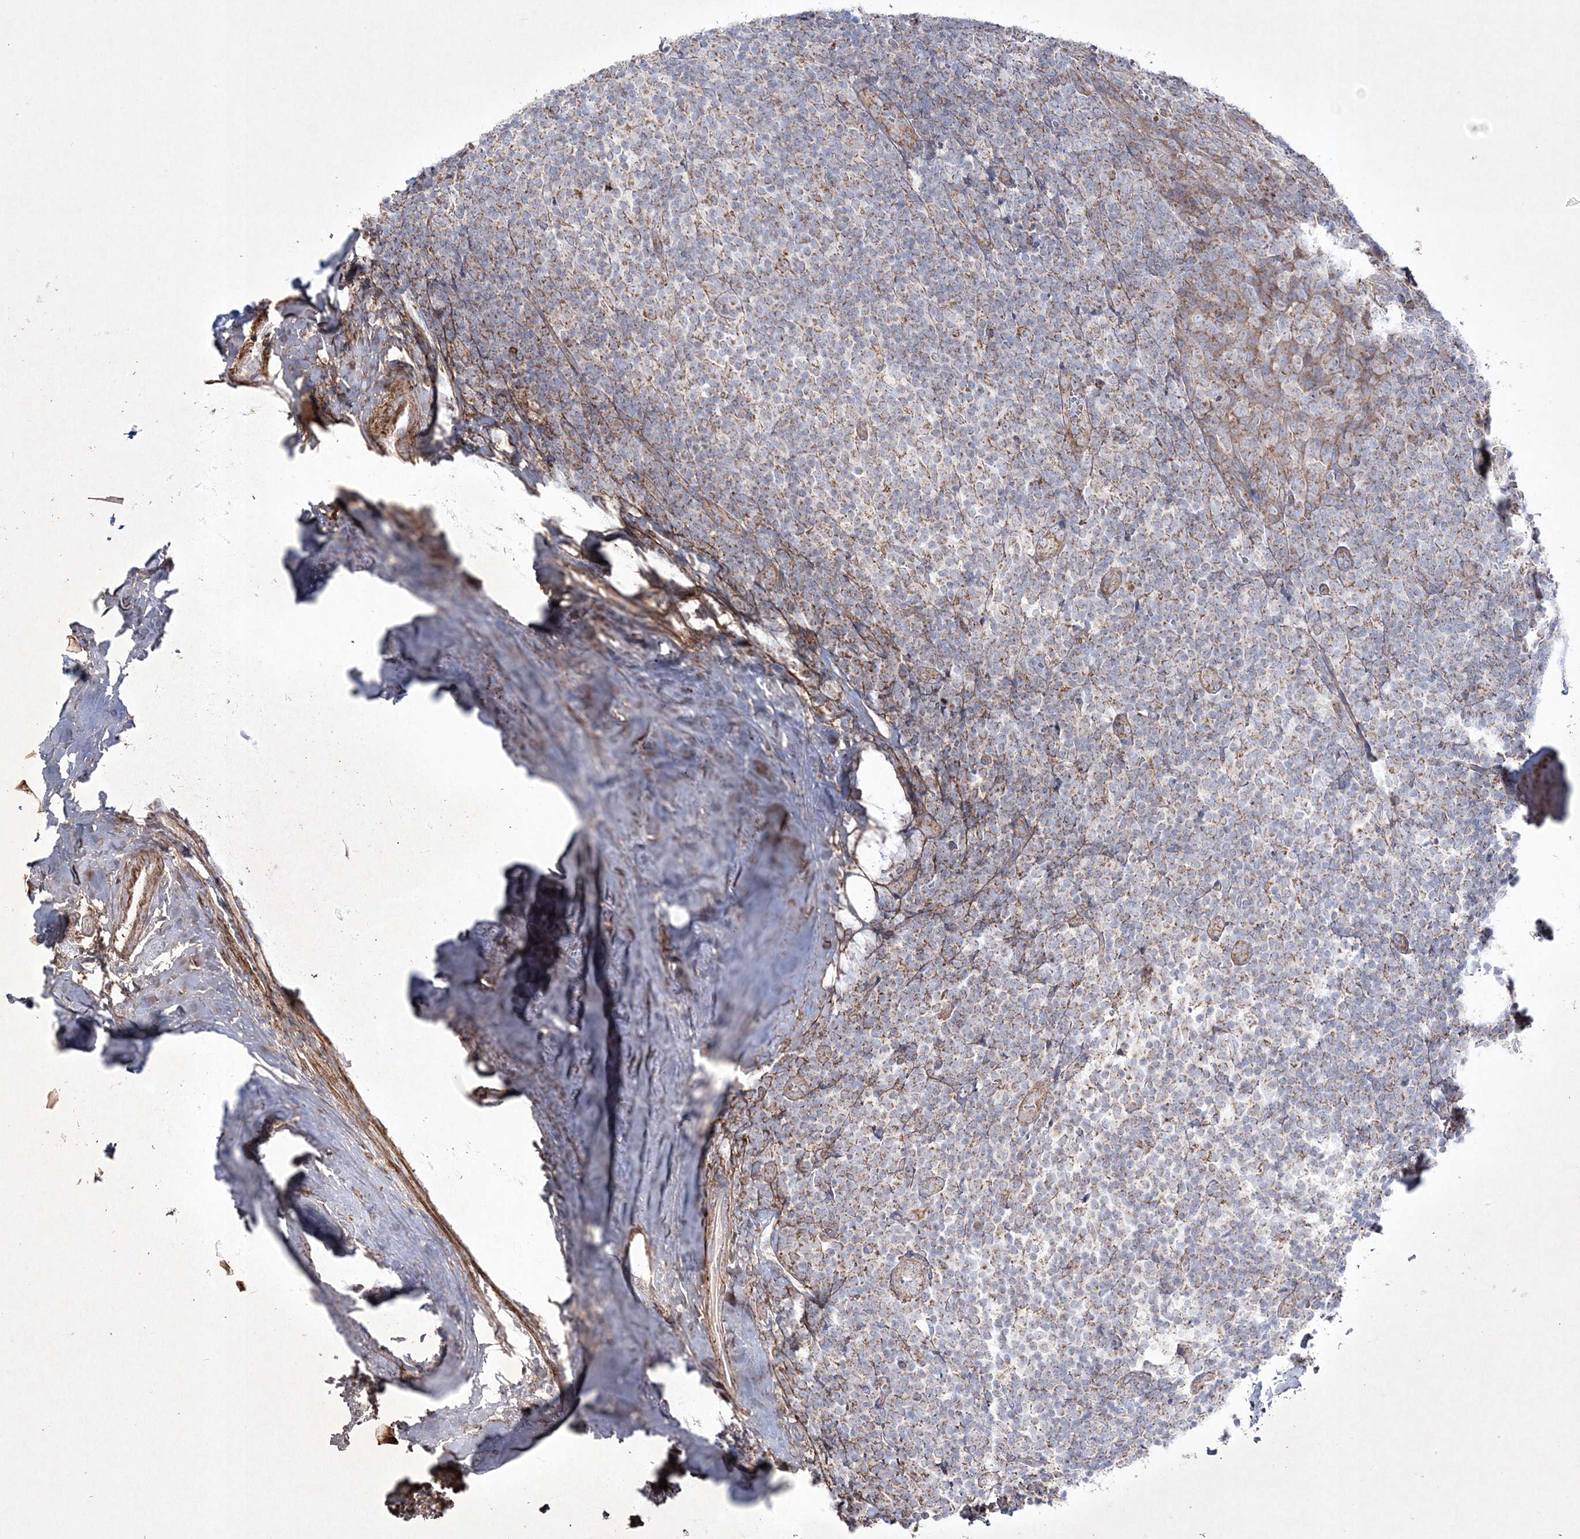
{"staining": {"intensity": "moderate", "quantity": ">75%", "location": "cytoplasmic/membranous"}, "tissue": "tonsil", "cell_type": "Germinal center cells", "image_type": "normal", "snomed": [{"axis": "morphology", "description": "Normal tissue, NOS"}, {"axis": "topography", "description": "Tonsil"}], "caption": "Immunohistochemistry (DAB) staining of normal tonsil shows moderate cytoplasmic/membranous protein positivity in about >75% of germinal center cells.", "gene": "RICTOR", "patient": {"sex": "male", "age": 37}}